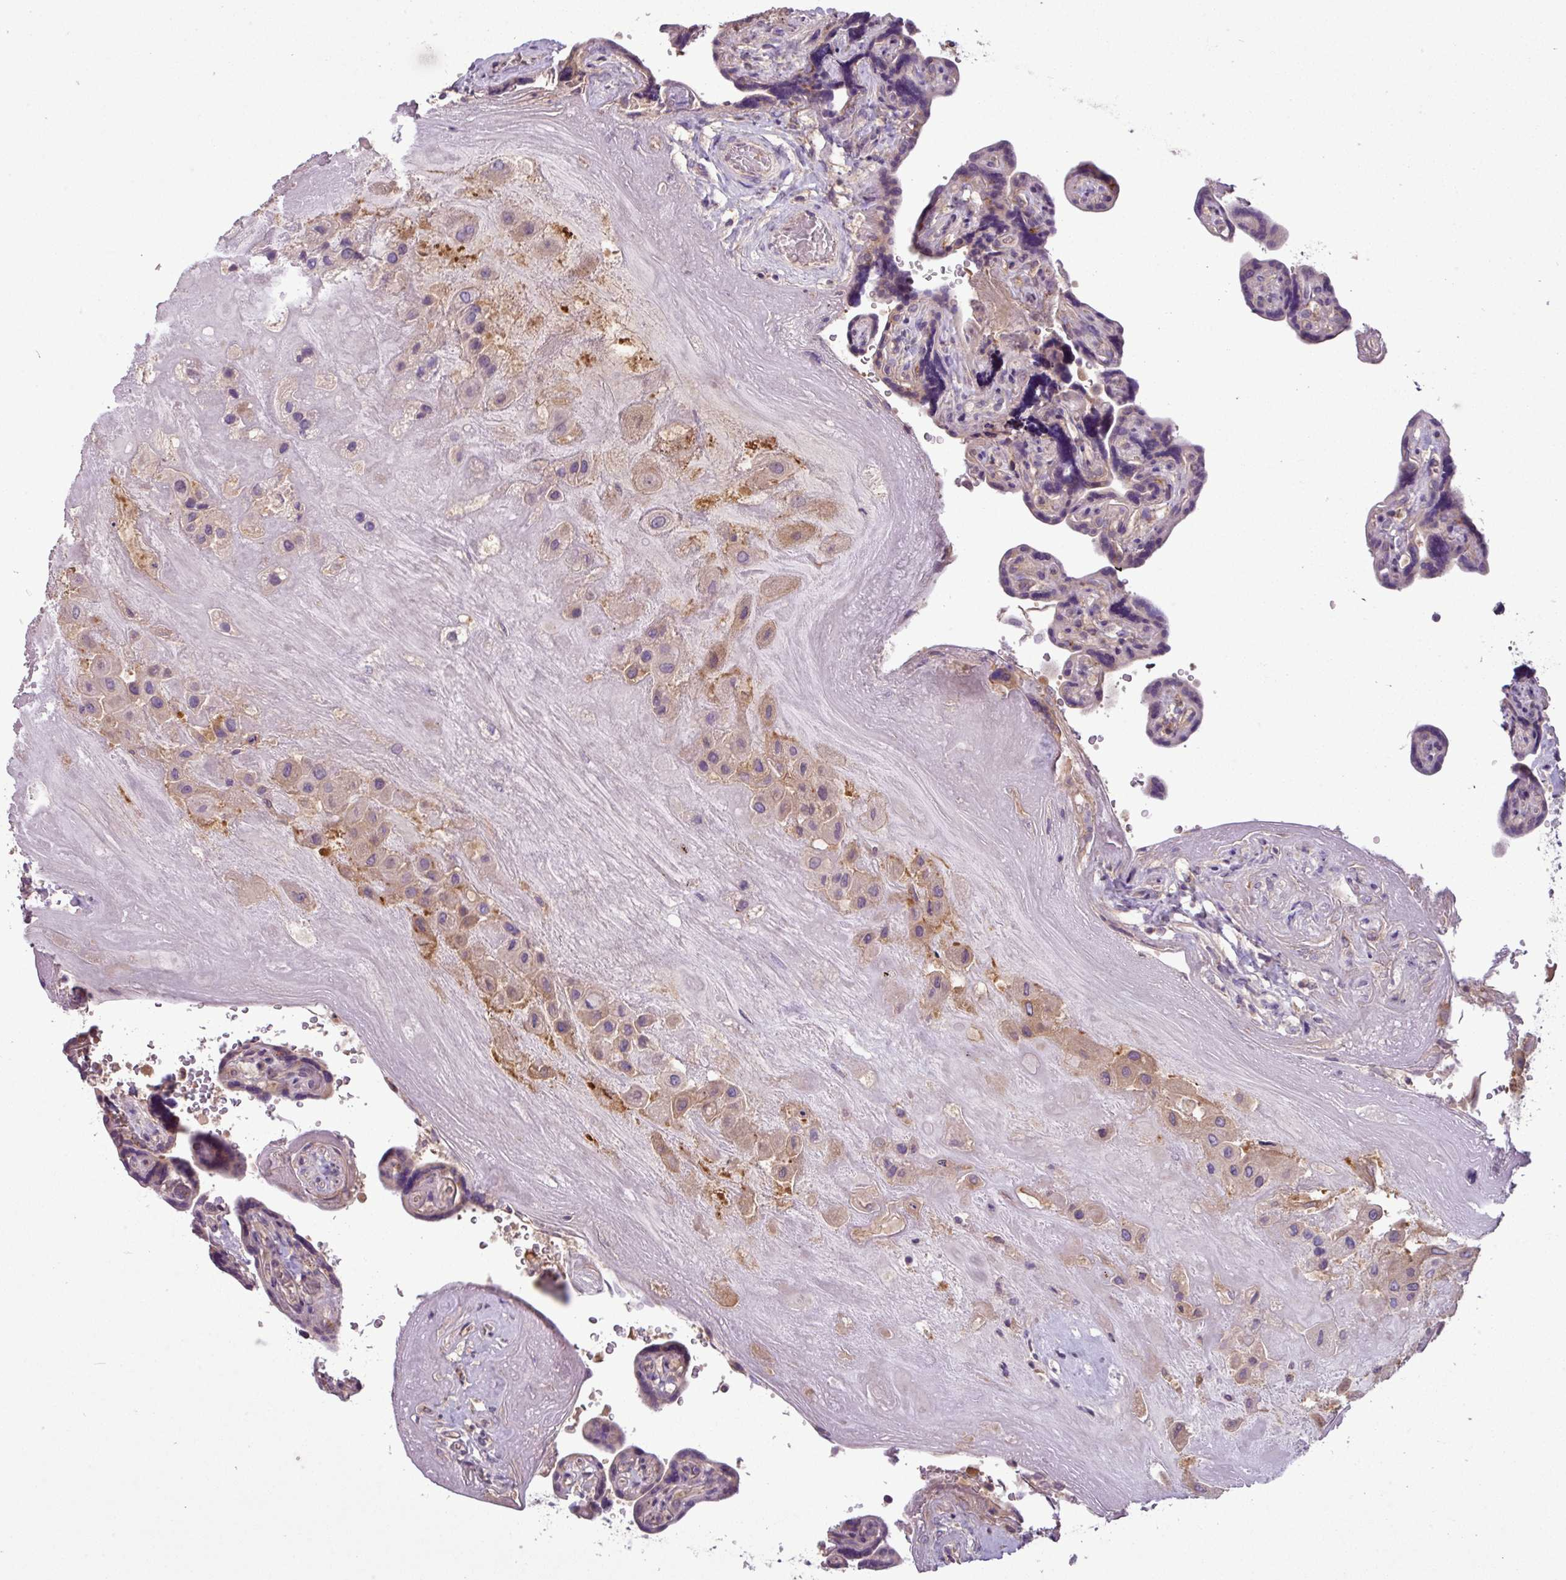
{"staining": {"intensity": "weak", "quantity": "25%-75%", "location": "cytoplasmic/membranous"}, "tissue": "placenta", "cell_type": "Decidual cells", "image_type": "normal", "snomed": [{"axis": "morphology", "description": "Normal tissue, NOS"}, {"axis": "topography", "description": "Placenta"}], "caption": "Immunohistochemical staining of unremarkable human placenta displays weak cytoplasmic/membranous protein expression in approximately 25%-75% of decidual cells. (DAB = brown stain, brightfield microscopy at high magnification).", "gene": "TMEM62", "patient": {"sex": "female", "age": 32}}